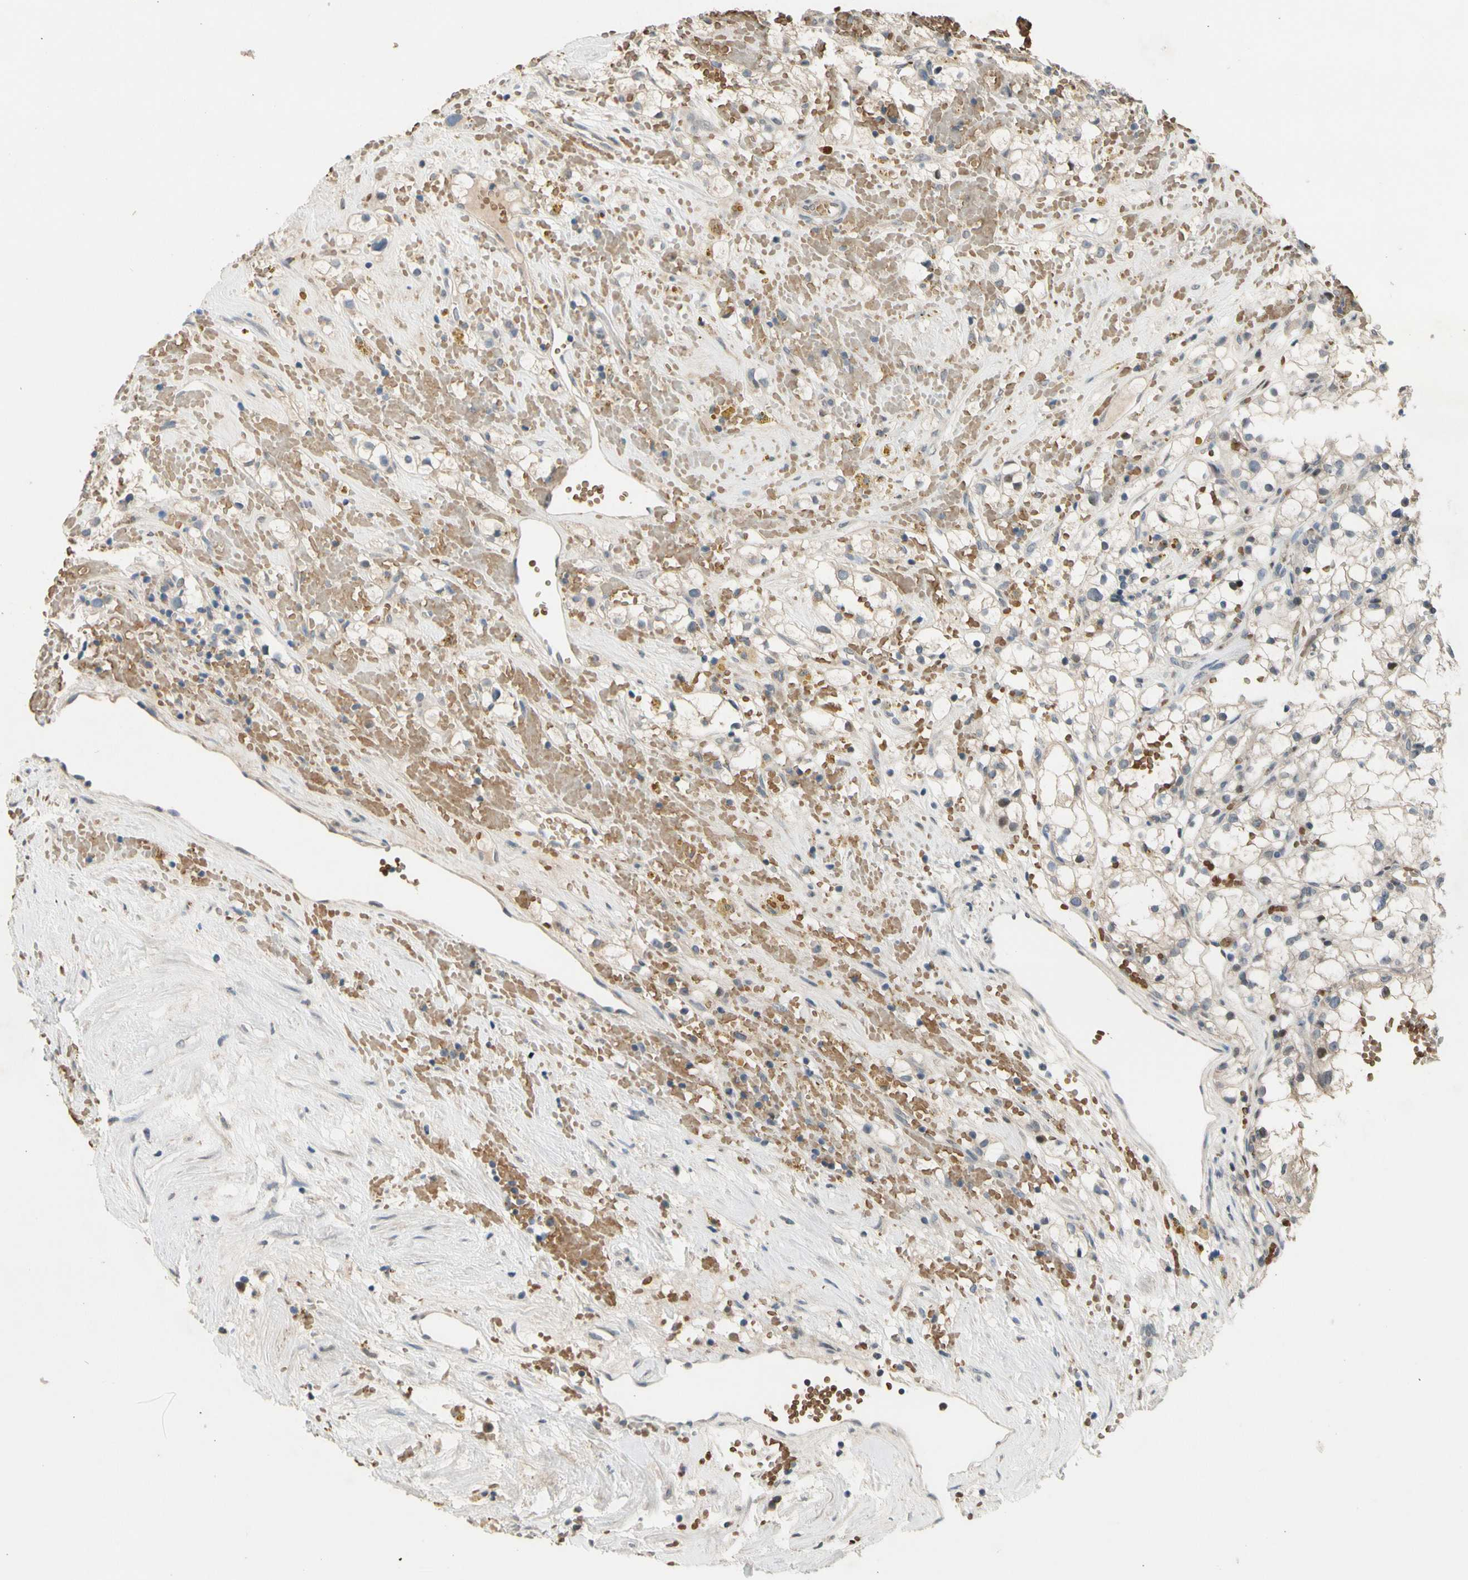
{"staining": {"intensity": "negative", "quantity": "none", "location": "none"}, "tissue": "renal cancer", "cell_type": "Tumor cells", "image_type": "cancer", "snomed": [{"axis": "morphology", "description": "Adenocarcinoma, NOS"}, {"axis": "topography", "description": "Kidney"}], "caption": "IHC of human renal cancer reveals no staining in tumor cells. Nuclei are stained in blue.", "gene": "ZNF184", "patient": {"sex": "male", "age": 56}}